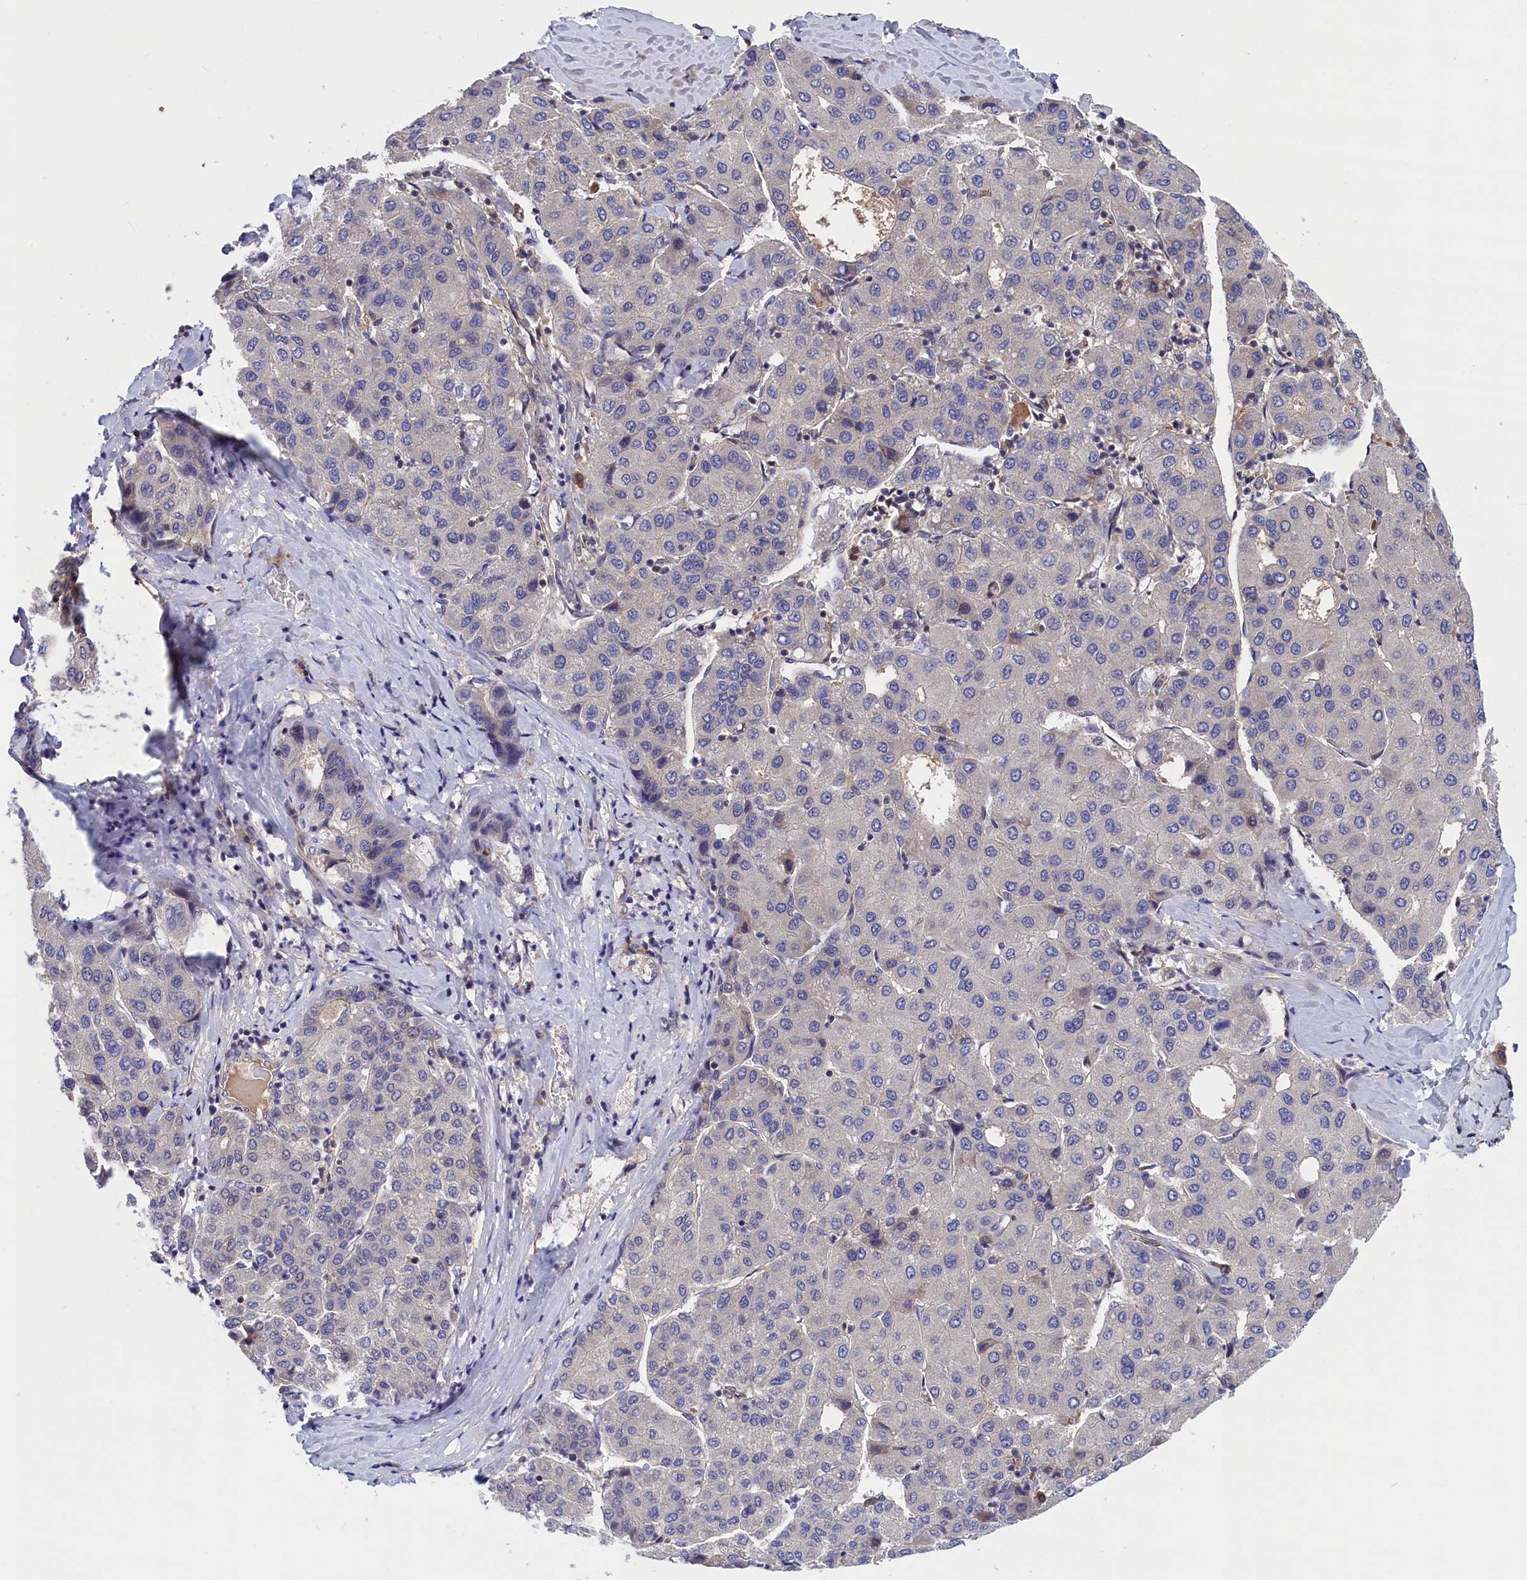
{"staining": {"intensity": "negative", "quantity": "none", "location": "none"}, "tissue": "liver cancer", "cell_type": "Tumor cells", "image_type": "cancer", "snomed": [{"axis": "morphology", "description": "Carcinoma, Hepatocellular, NOS"}, {"axis": "topography", "description": "Liver"}], "caption": "IHC of liver cancer (hepatocellular carcinoma) demonstrates no expression in tumor cells.", "gene": "CRACD", "patient": {"sex": "male", "age": 65}}